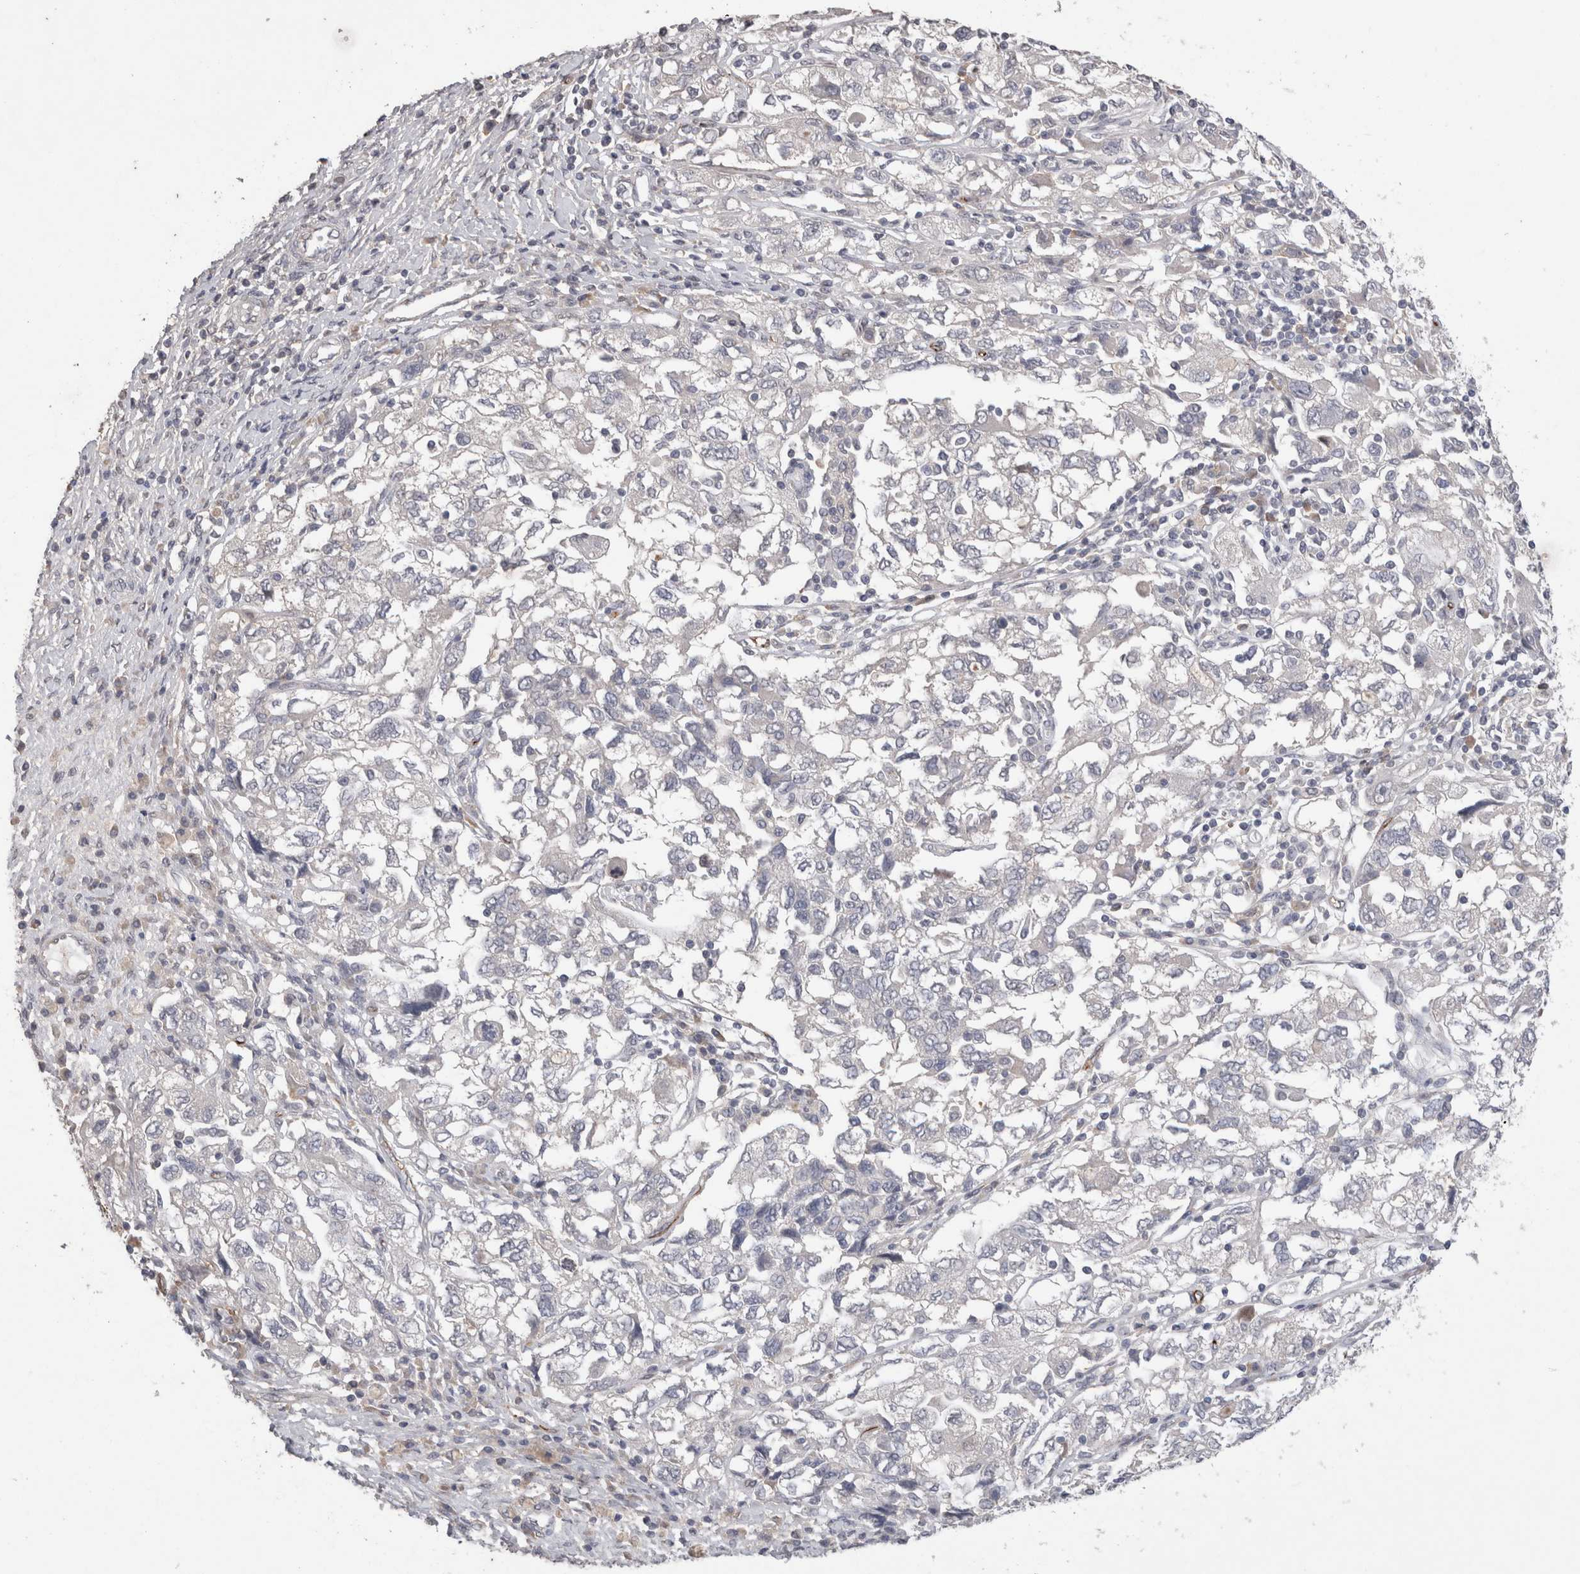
{"staining": {"intensity": "negative", "quantity": "none", "location": "none"}, "tissue": "ovarian cancer", "cell_type": "Tumor cells", "image_type": "cancer", "snomed": [{"axis": "morphology", "description": "Carcinoma, NOS"}, {"axis": "morphology", "description": "Cystadenocarcinoma, serous, NOS"}, {"axis": "topography", "description": "Ovary"}], "caption": "Immunohistochemistry histopathology image of neoplastic tissue: human ovarian cancer stained with DAB displays no significant protein positivity in tumor cells.", "gene": "CDH13", "patient": {"sex": "female", "age": 69}}